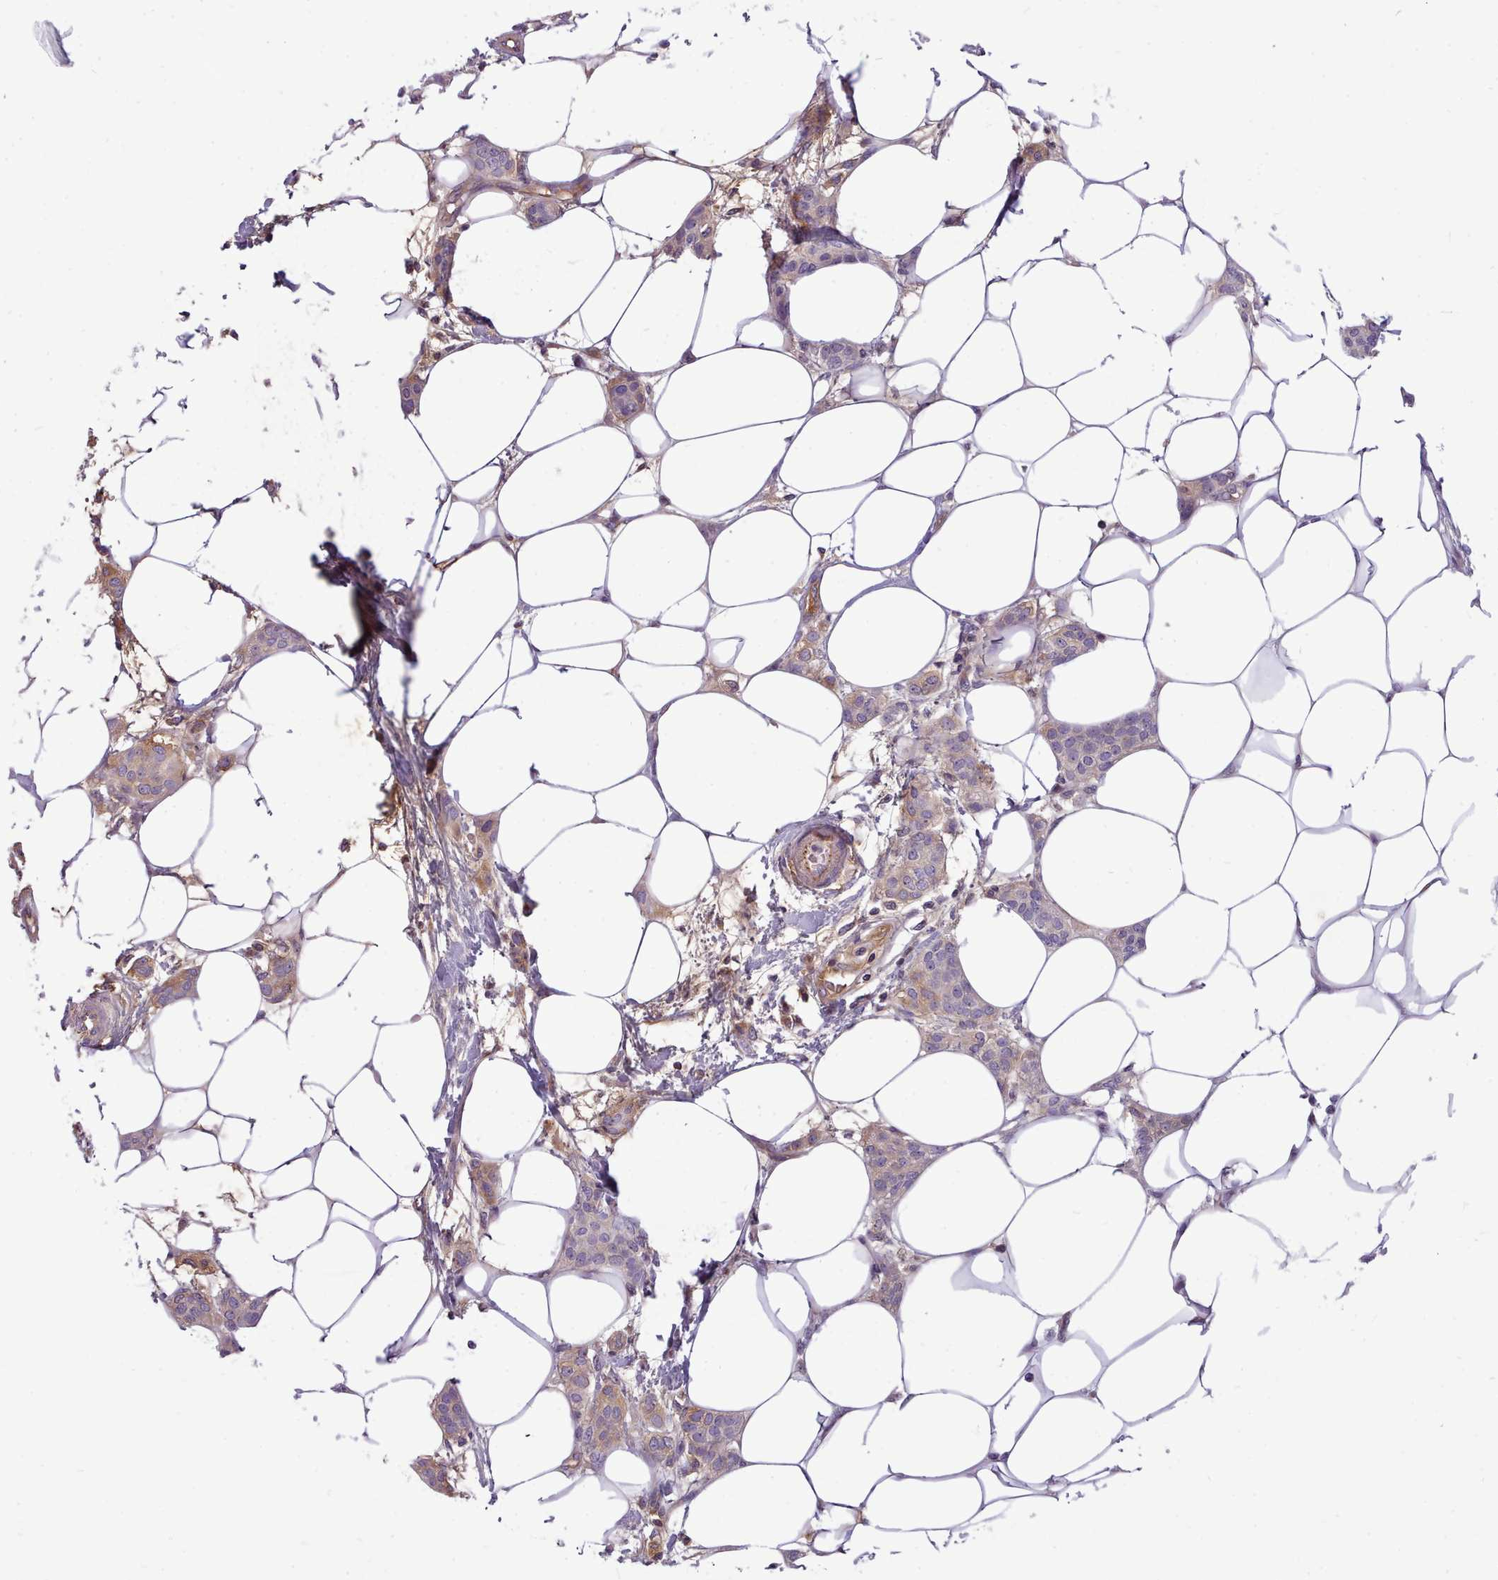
{"staining": {"intensity": "negative", "quantity": "none", "location": "none"}, "tissue": "breast cancer", "cell_type": "Tumor cells", "image_type": "cancer", "snomed": [{"axis": "morphology", "description": "Duct carcinoma"}, {"axis": "topography", "description": "Breast"}], "caption": "Tumor cells show no significant positivity in breast cancer.", "gene": "CYP2A13", "patient": {"sex": "female", "age": 72}}